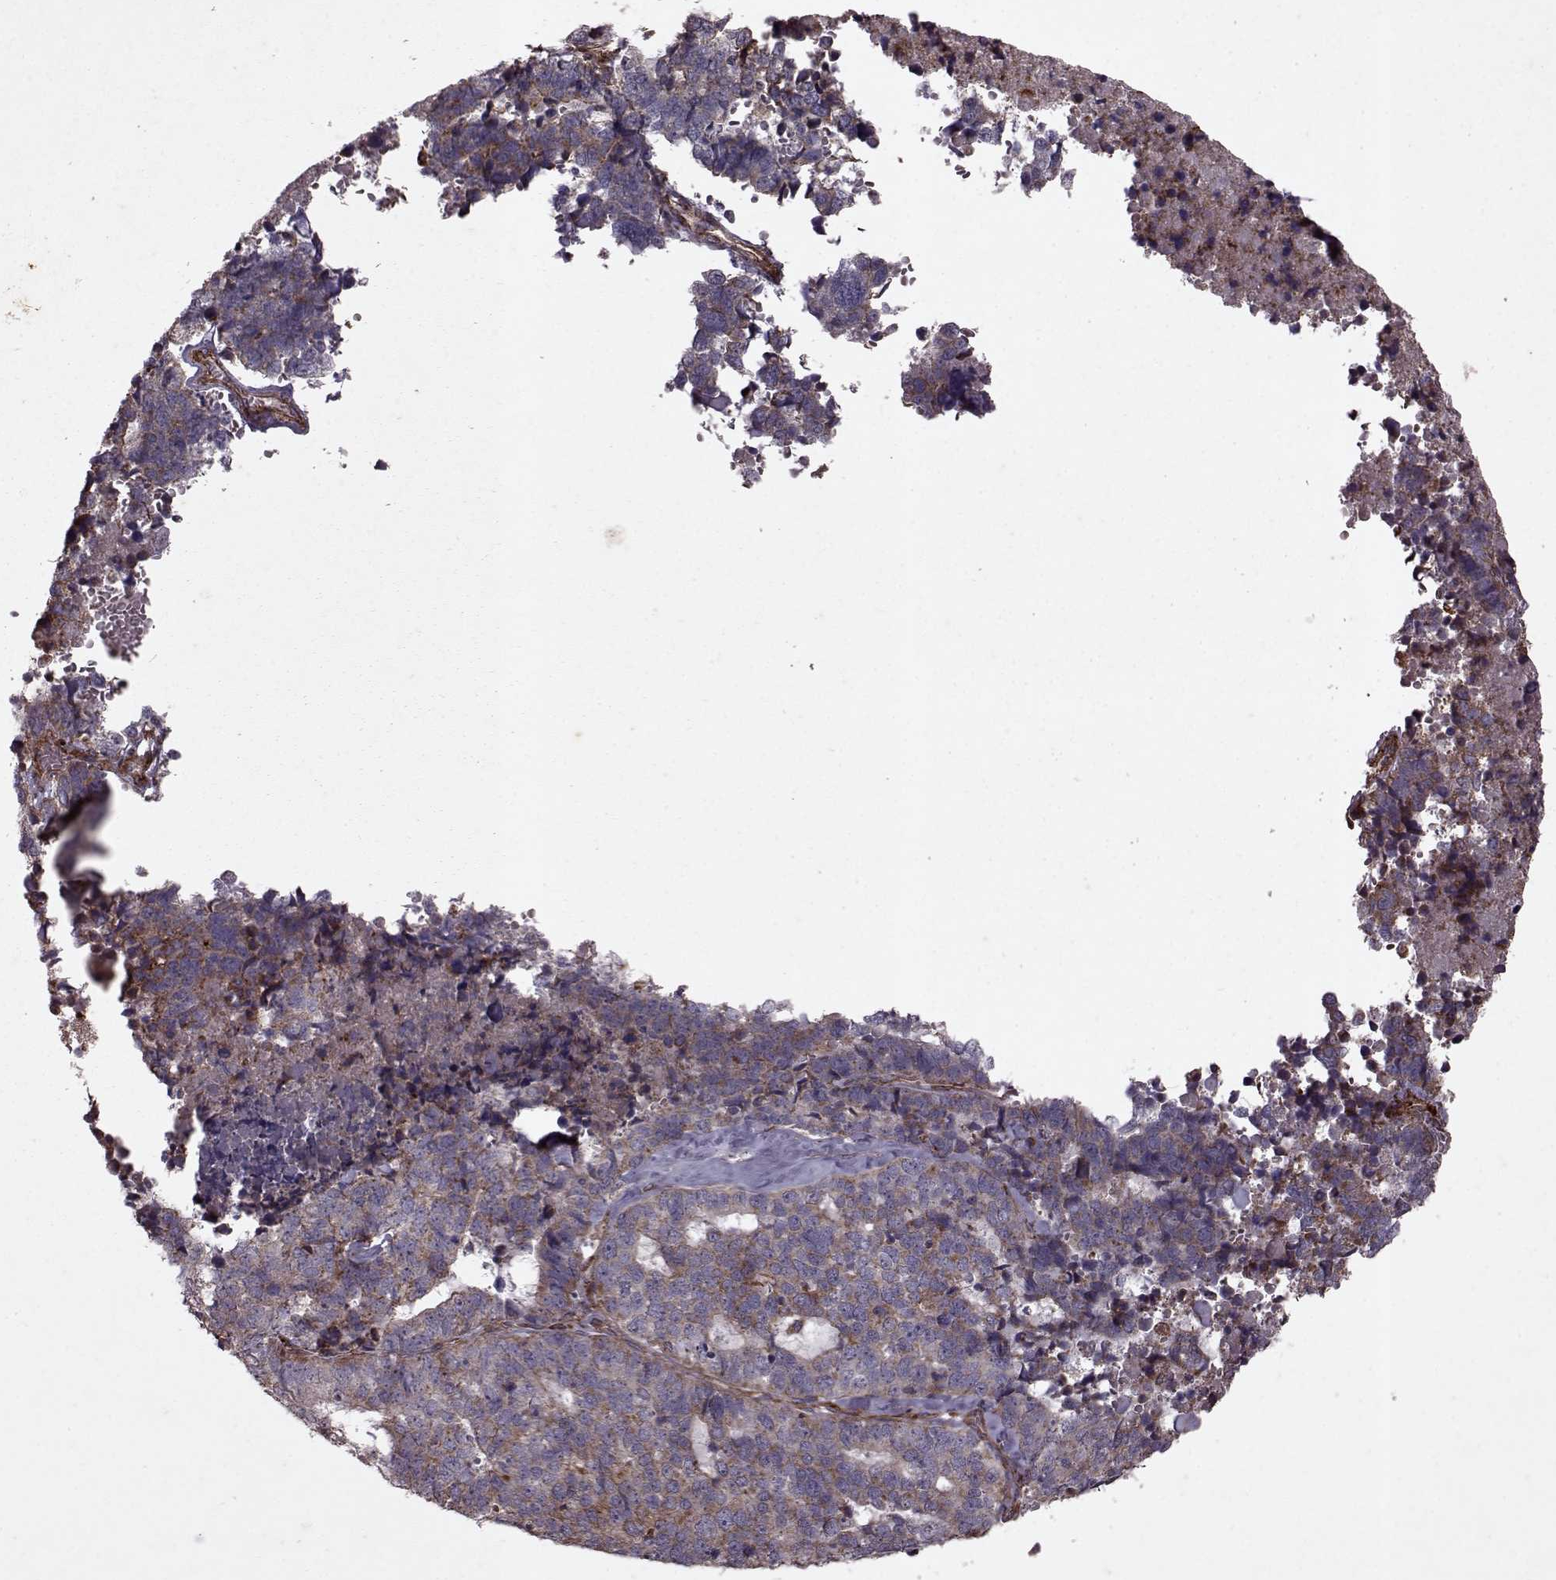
{"staining": {"intensity": "weak", "quantity": ">75%", "location": "cytoplasmic/membranous"}, "tissue": "stomach cancer", "cell_type": "Tumor cells", "image_type": "cancer", "snomed": [{"axis": "morphology", "description": "Adenocarcinoma, NOS"}, {"axis": "topography", "description": "Stomach"}], "caption": "Stomach cancer stained for a protein exhibits weak cytoplasmic/membranous positivity in tumor cells. (IHC, brightfield microscopy, high magnification).", "gene": "FXN", "patient": {"sex": "male", "age": 69}}